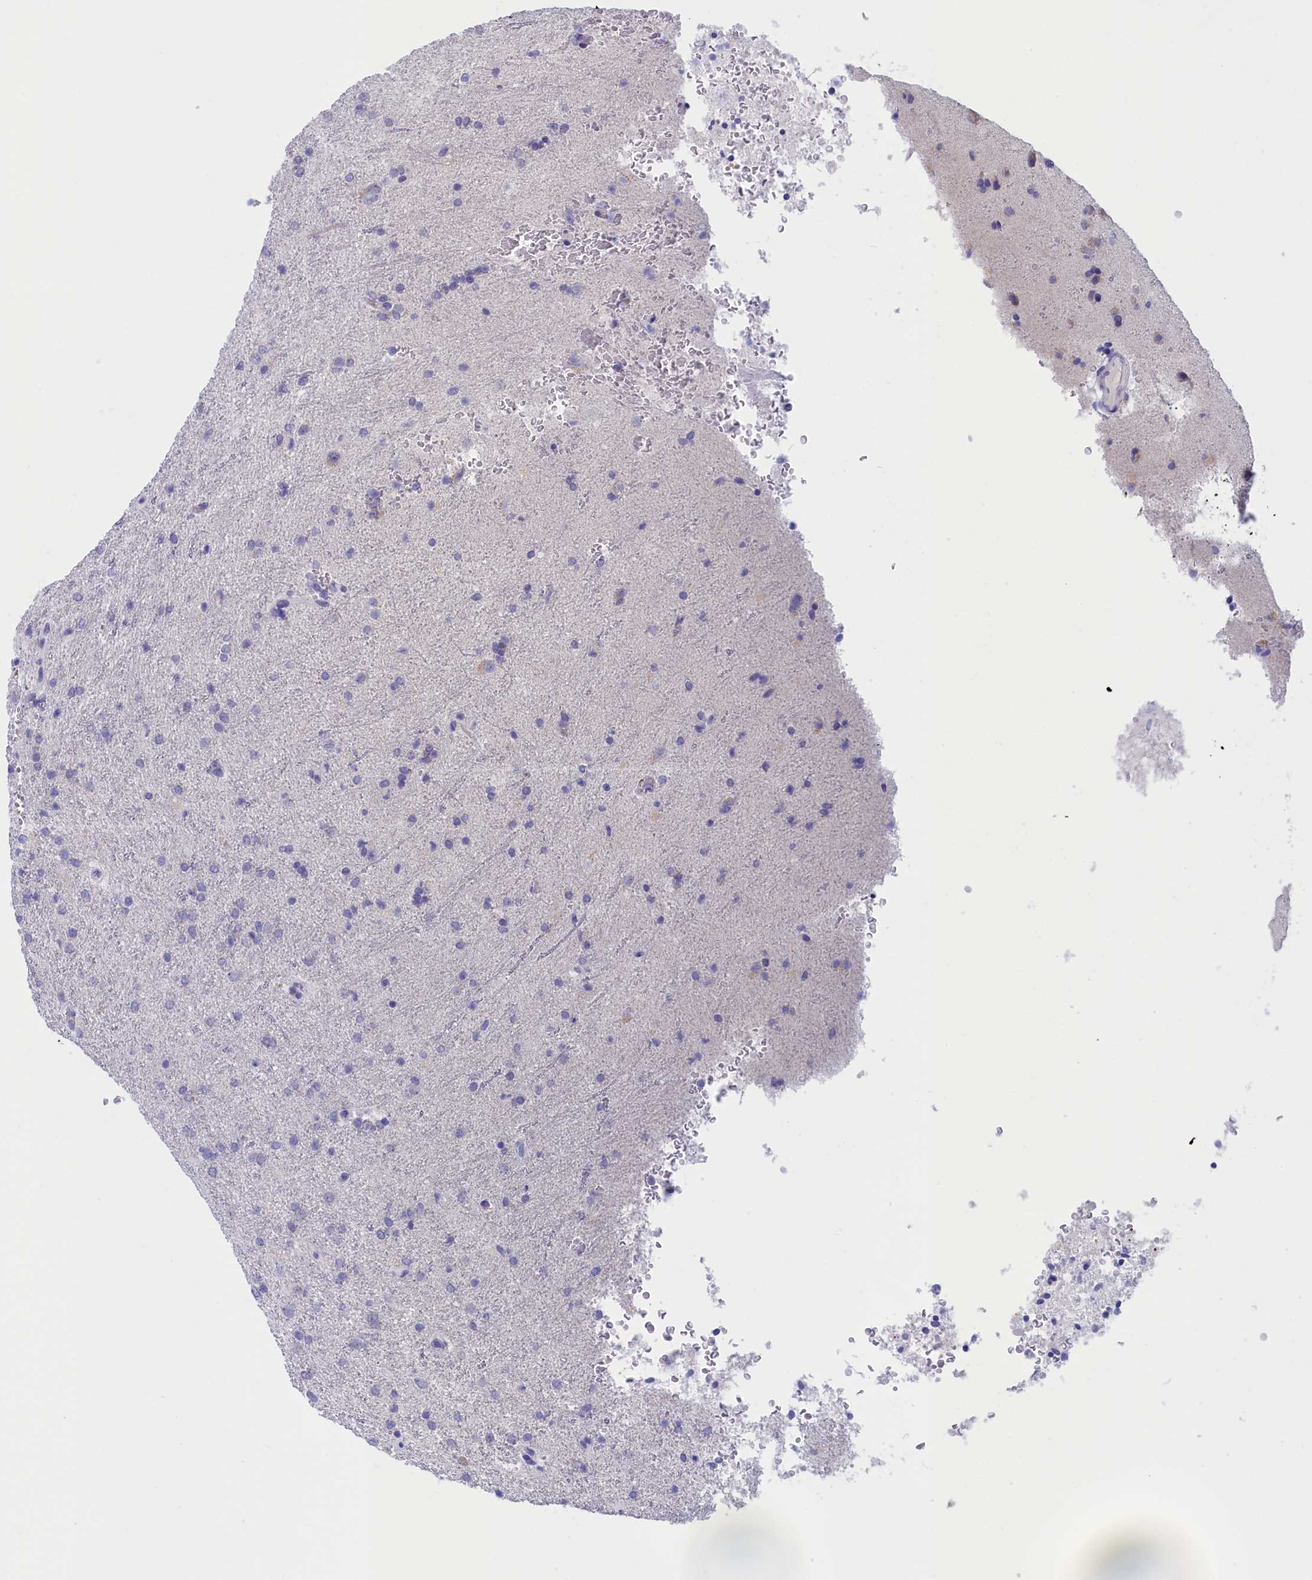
{"staining": {"intensity": "negative", "quantity": "none", "location": "none"}, "tissue": "glioma", "cell_type": "Tumor cells", "image_type": "cancer", "snomed": [{"axis": "morphology", "description": "Glioma, malignant, High grade"}, {"axis": "topography", "description": "Brain"}], "caption": "Tumor cells show no significant protein positivity in malignant glioma (high-grade).", "gene": "ANKRD2", "patient": {"sex": "female", "age": 74}}